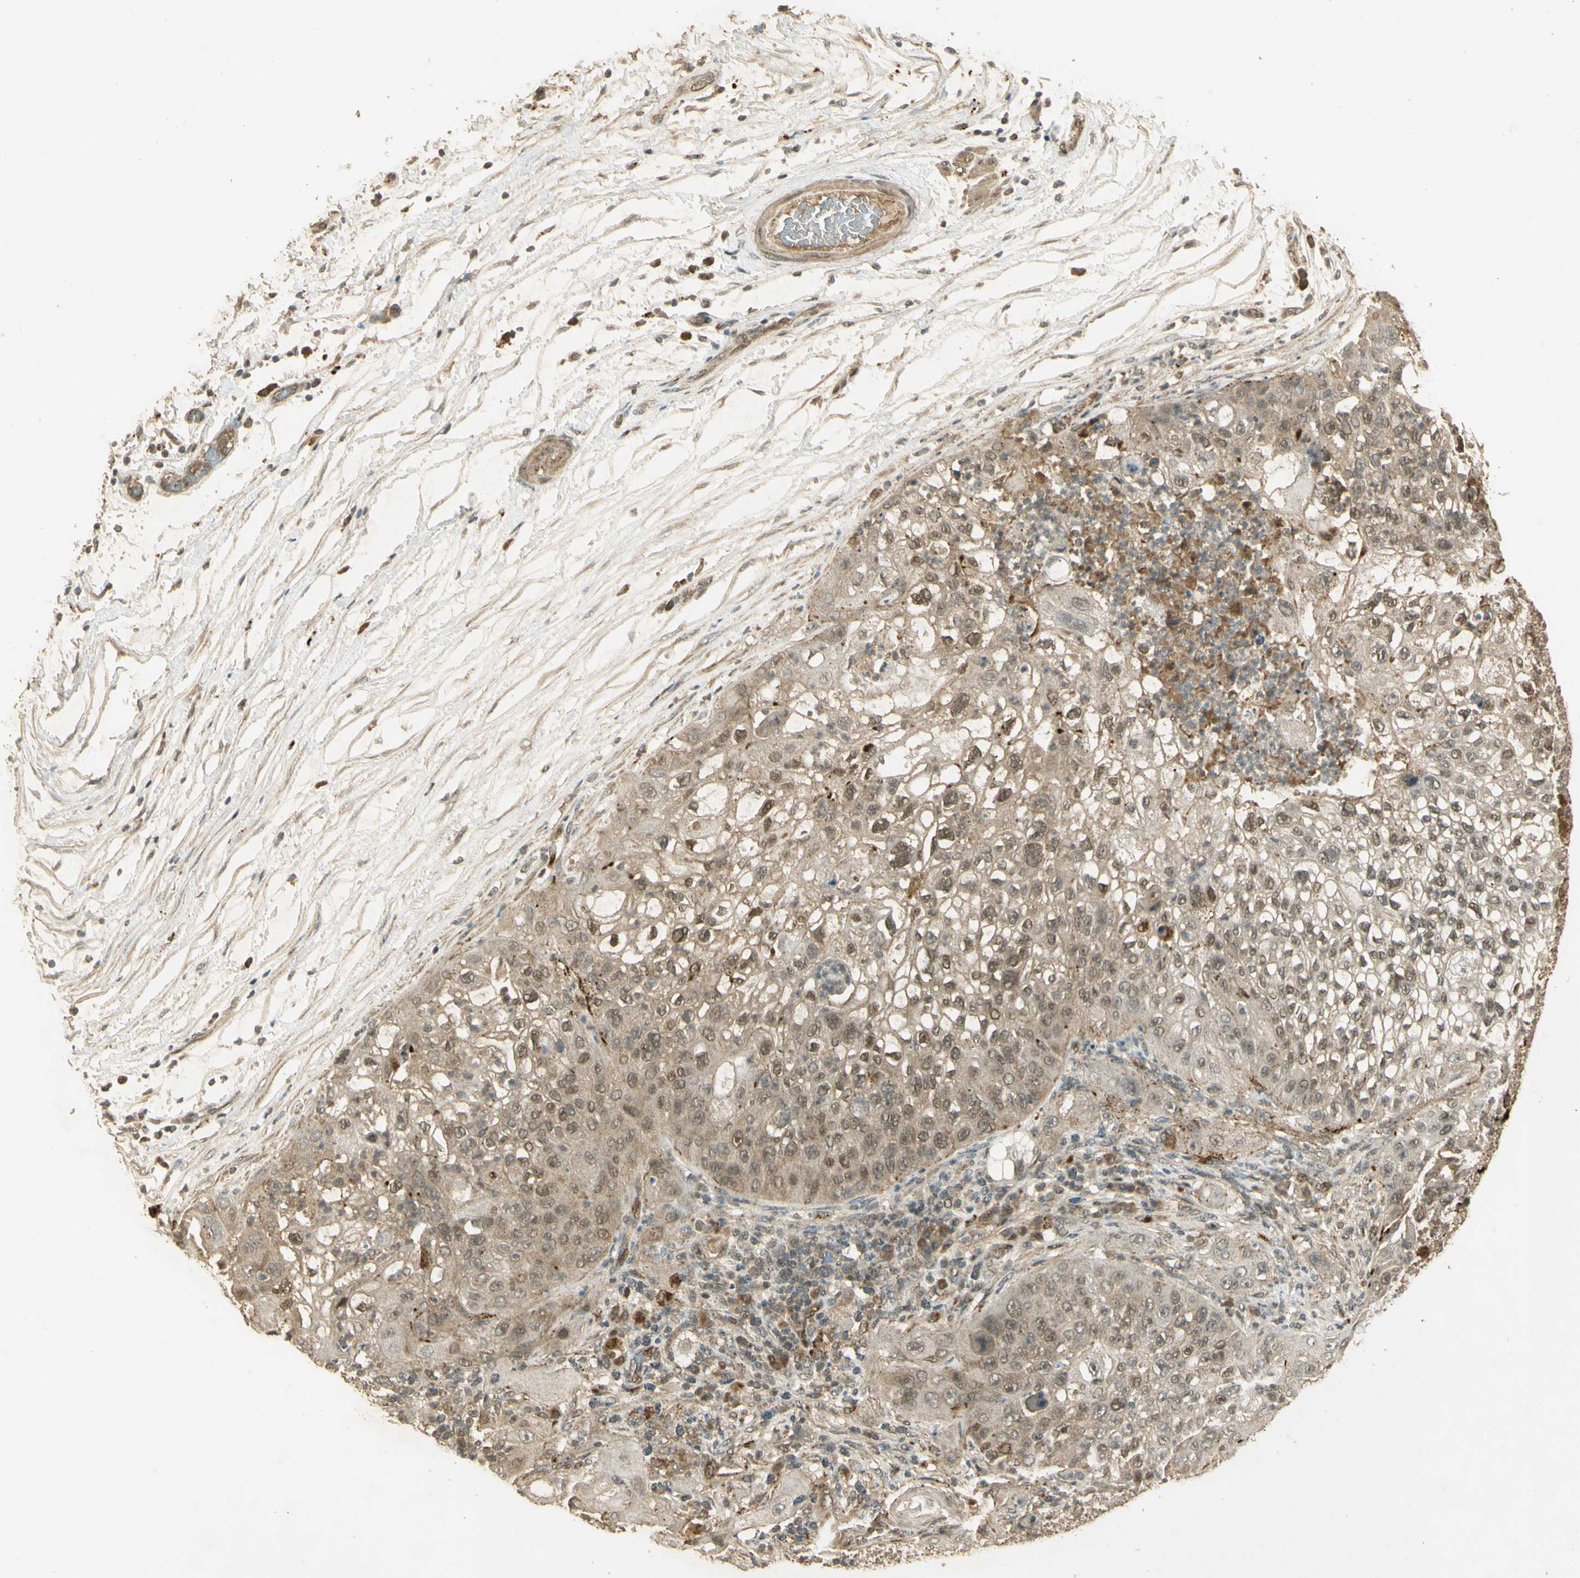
{"staining": {"intensity": "weak", "quantity": ">75%", "location": "cytoplasmic/membranous,nuclear"}, "tissue": "lung cancer", "cell_type": "Tumor cells", "image_type": "cancer", "snomed": [{"axis": "morphology", "description": "Inflammation, NOS"}, {"axis": "morphology", "description": "Squamous cell carcinoma, NOS"}, {"axis": "topography", "description": "Lymph node"}, {"axis": "topography", "description": "Soft tissue"}, {"axis": "topography", "description": "Lung"}], "caption": "Human lung cancer (squamous cell carcinoma) stained with a protein marker shows weak staining in tumor cells.", "gene": "GMEB2", "patient": {"sex": "male", "age": 66}}